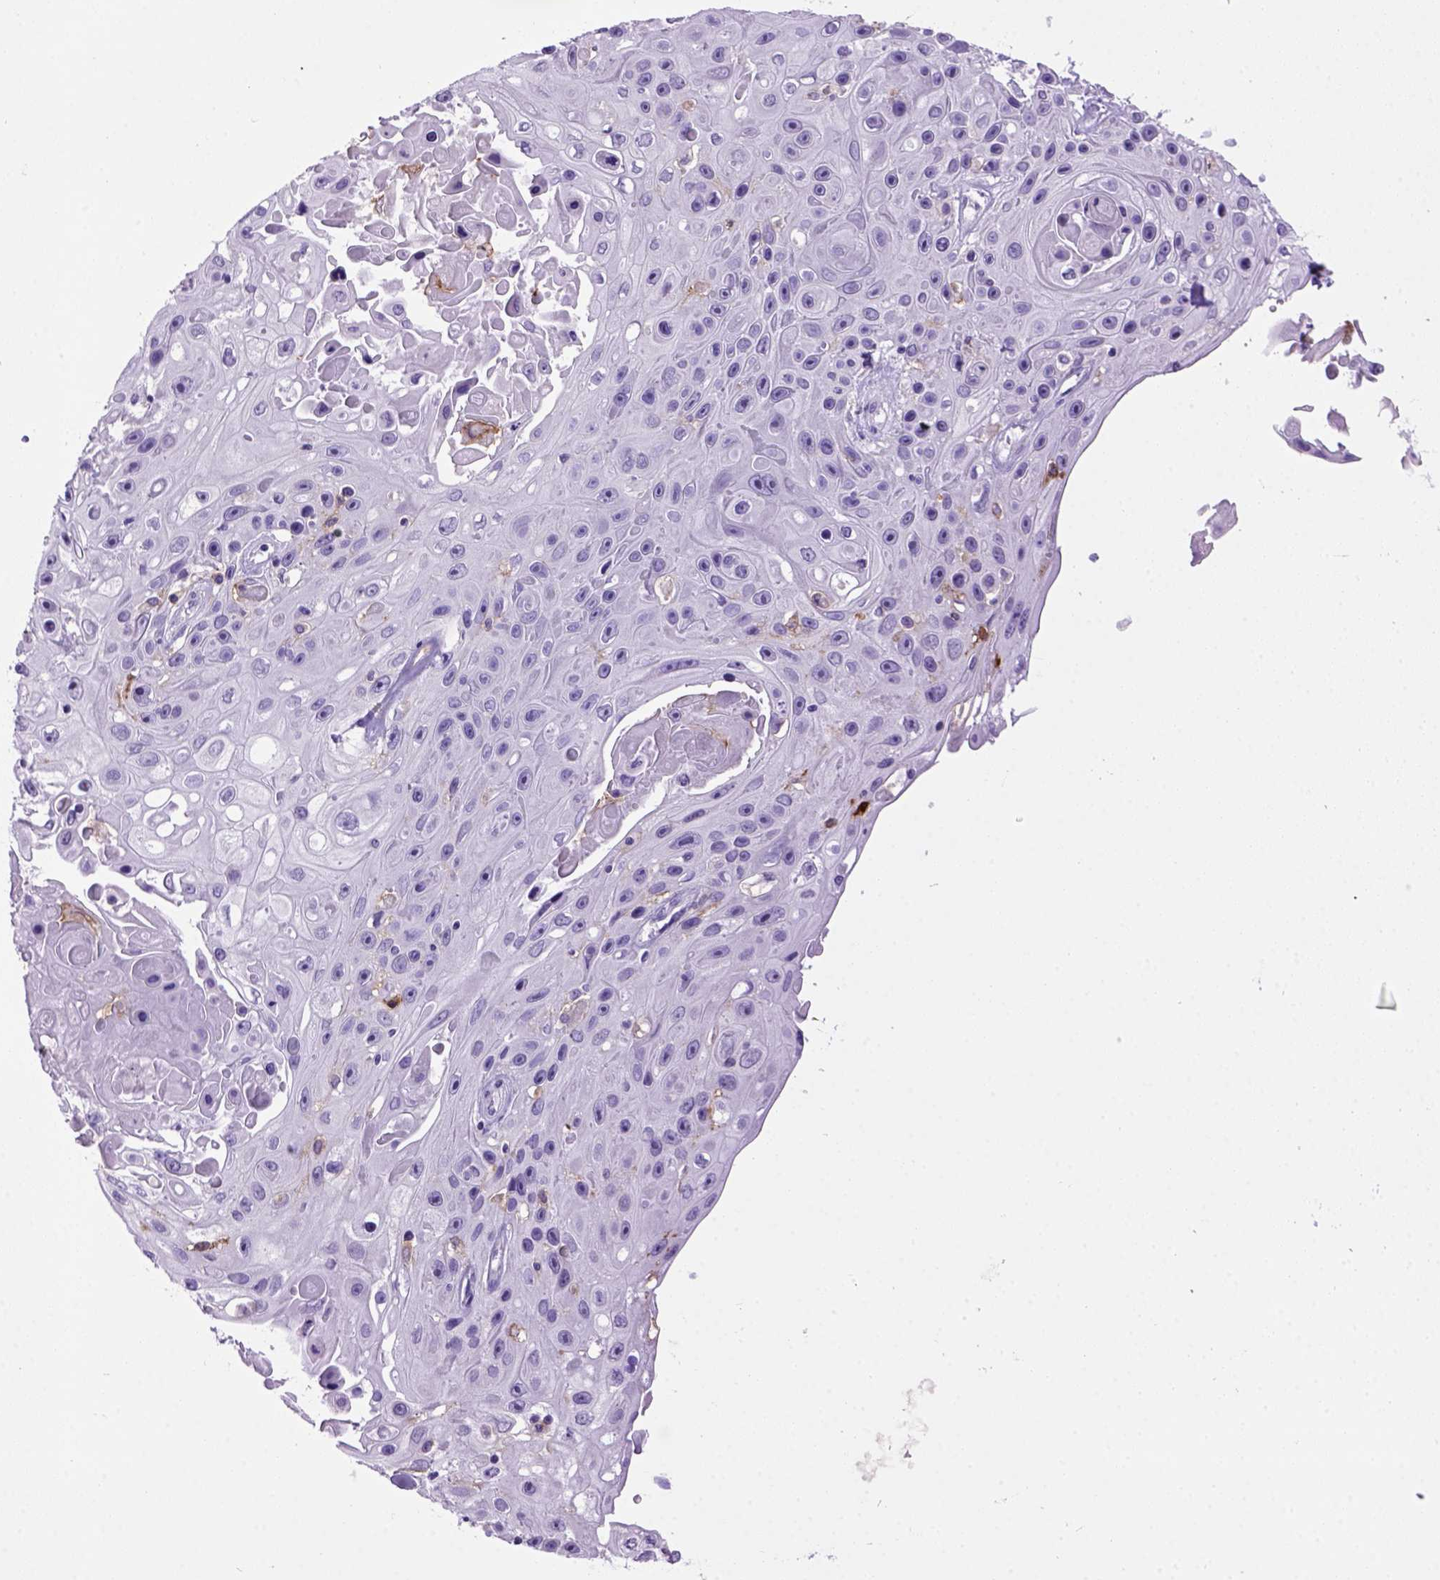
{"staining": {"intensity": "negative", "quantity": "none", "location": "none"}, "tissue": "skin cancer", "cell_type": "Tumor cells", "image_type": "cancer", "snomed": [{"axis": "morphology", "description": "Squamous cell carcinoma, NOS"}, {"axis": "topography", "description": "Skin"}], "caption": "An immunohistochemistry (IHC) micrograph of skin cancer (squamous cell carcinoma) is shown. There is no staining in tumor cells of skin cancer (squamous cell carcinoma).", "gene": "ITGAX", "patient": {"sex": "male", "age": 82}}